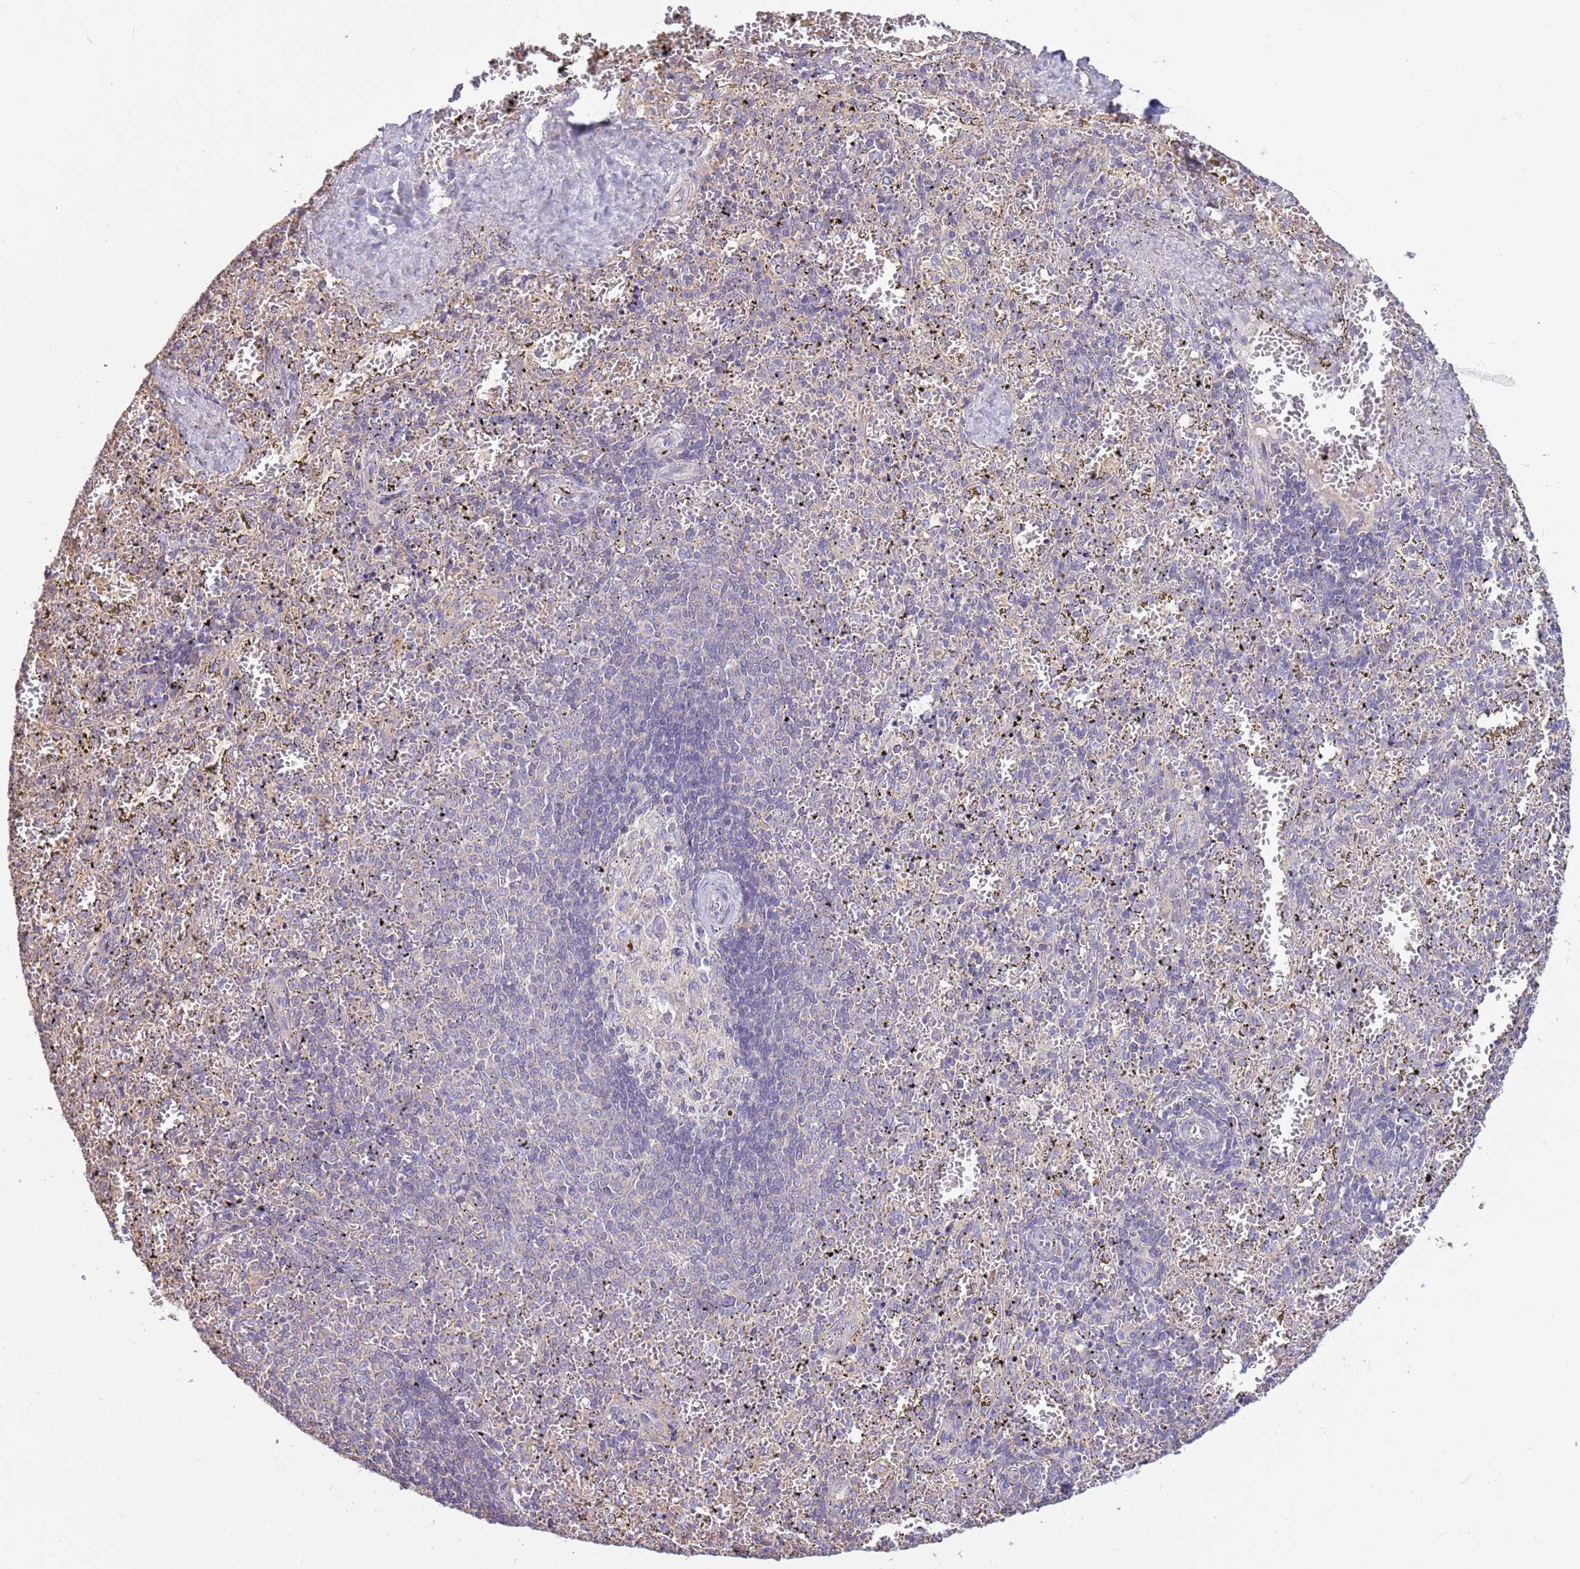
{"staining": {"intensity": "negative", "quantity": "none", "location": "none"}, "tissue": "spleen", "cell_type": "Cells in red pulp", "image_type": "normal", "snomed": [{"axis": "morphology", "description": "Normal tissue, NOS"}, {"axis": "topography", "description": "Spleen"}], "caption": "Immunohistochemistry (IHC) of normal spleen demonstrates no positivity in cells in red pulp. (DAB immunohistochemistry, high magnification).", "gene": "EVA1B", "patient": {"sex": "male", "age": 11}}